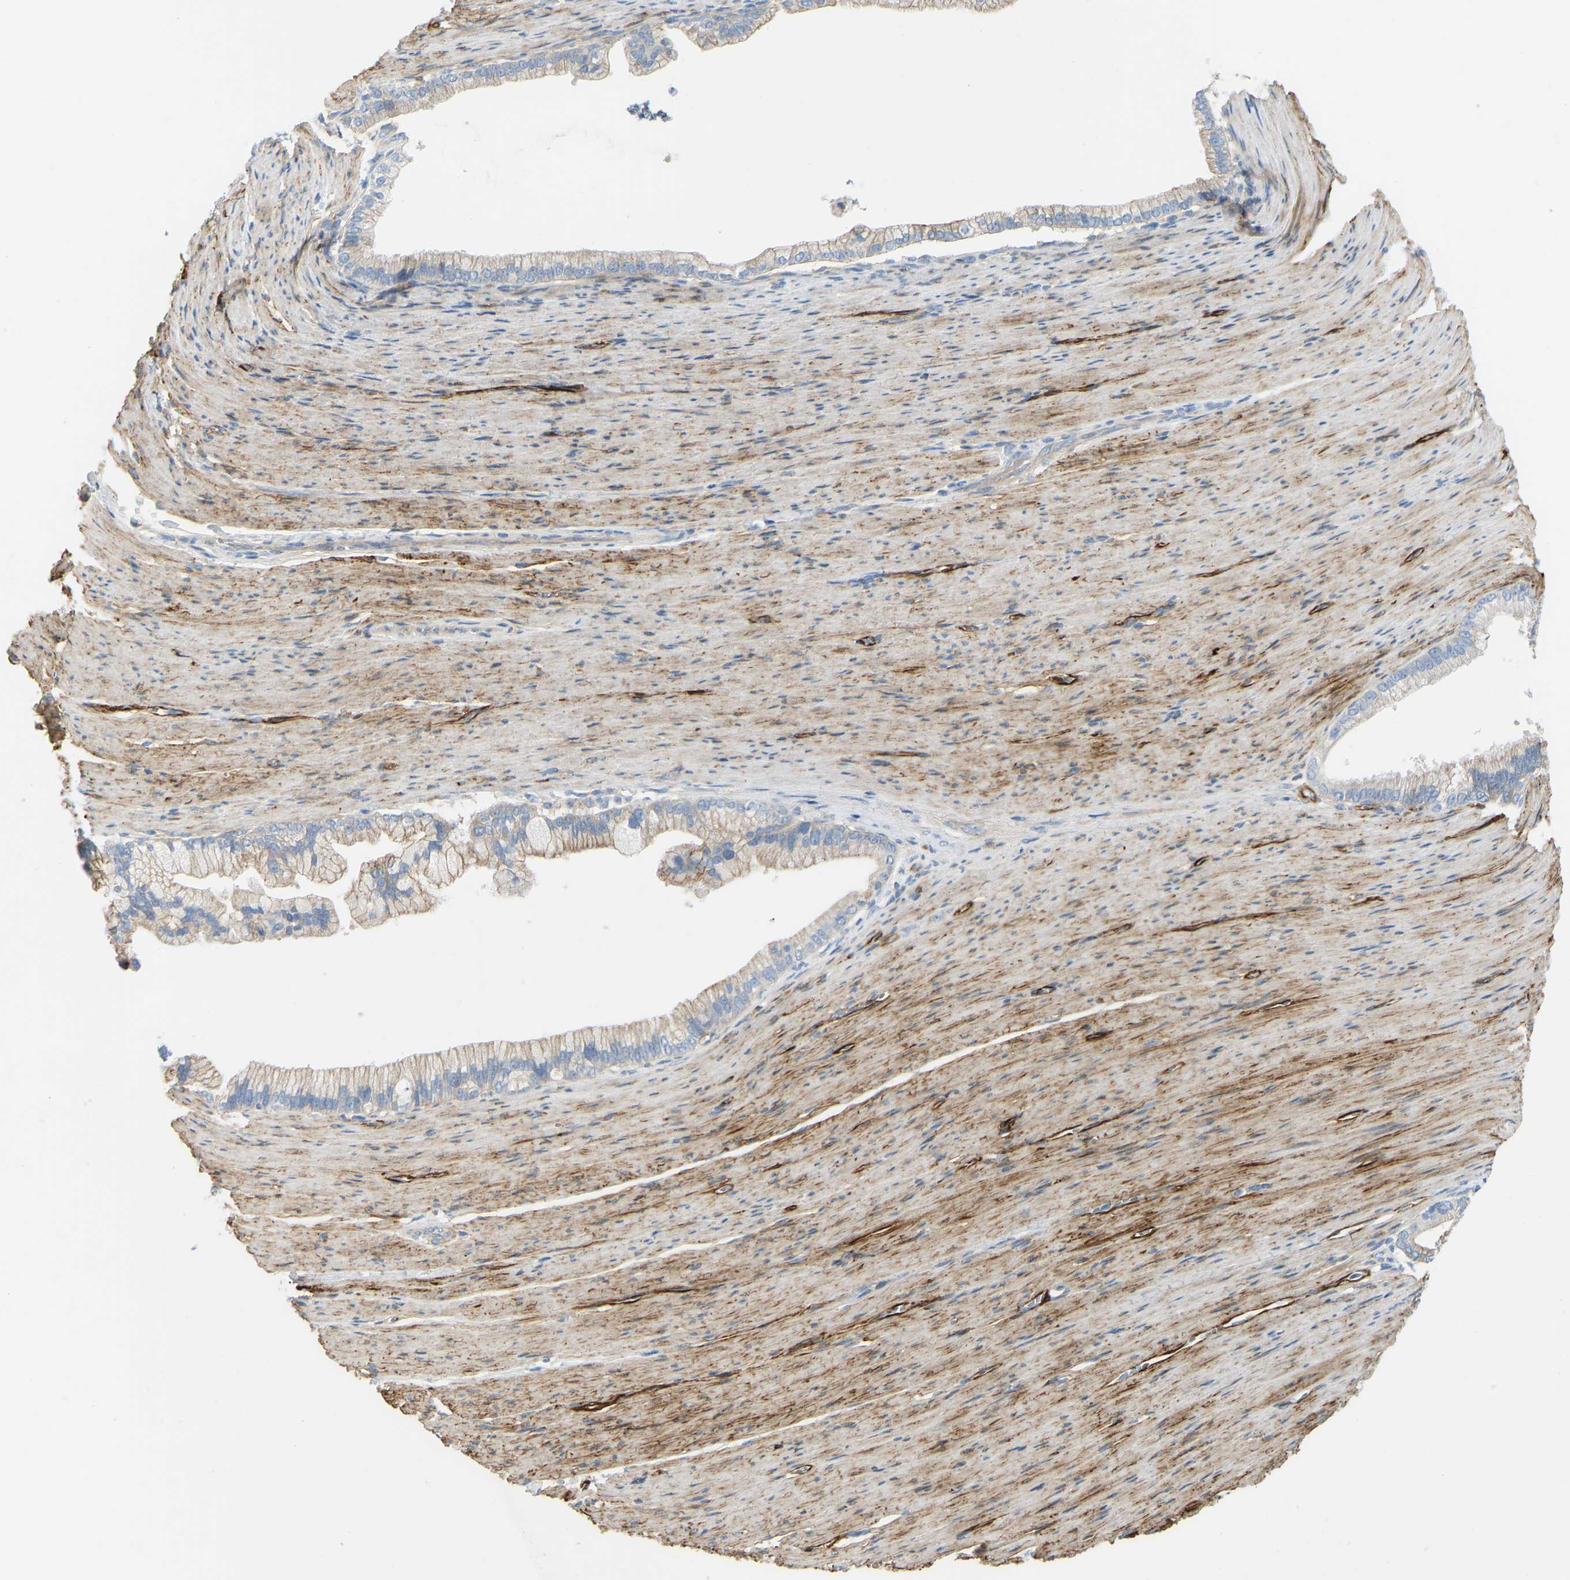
{"staining": {"intensity": "weak", "quantity": ">75%", "location": "cytoplasmic/membranous"}, "tissue": "pancreatic cancer", "cell_type": "Tumor cells", "image_type": "cancer", "snomed": [{"axis": "morphology", "description": "Adenocarcinoma, NOS"}, {"axis": "topography", "description": "Pancreas"}], "caption": "DAB (3,3'-diaminobenzidine) immunohistochemical staining of human pancreatic cancer demonstrates weak cytoplasmic/membranous protein expression in about >75% of tumor cells.", "gene": "COL15A1", "patient": {"sex": "male", "age": 69}}